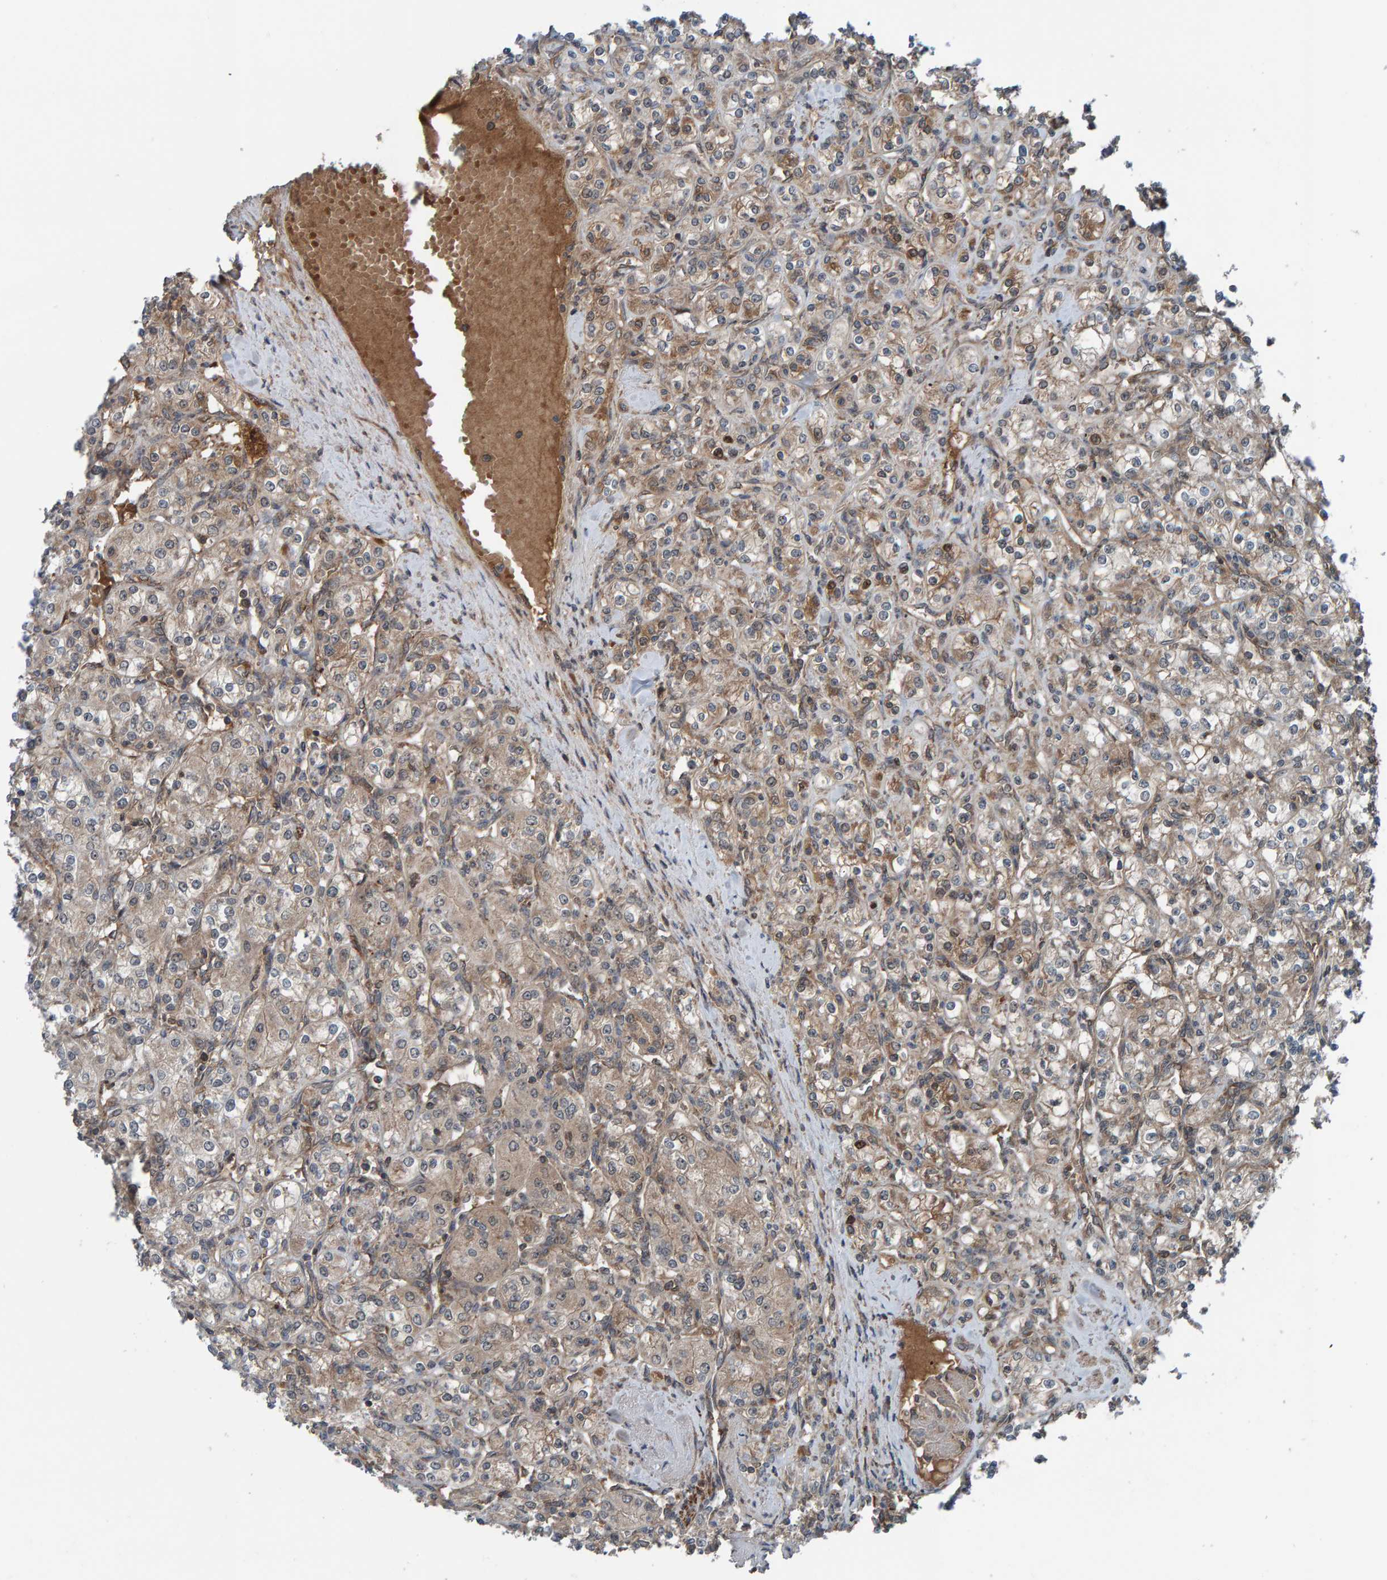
{"staining": {"intensity": "weak", "quantity": ">75%", "location": "cytoplasmic/membranous"}, "tissue": "renal cancer", "cell_type": "Tumor cells", "image_type": "cancer", "snomed": [{"axis": "morphology", "description": "Adenocarcinoma, NOS"}, {"axis": "topography", "description": "Kidney"}], "caption": "A photomicrograph showing weak cytoplasmic/membranous staining in about >75% of tumor cells in adenocarcinoma (renal), as visualized by brown immunohistochemical staining.", "gene": "CUEDC1", "patient": {"sex": "male", "age": 77}}